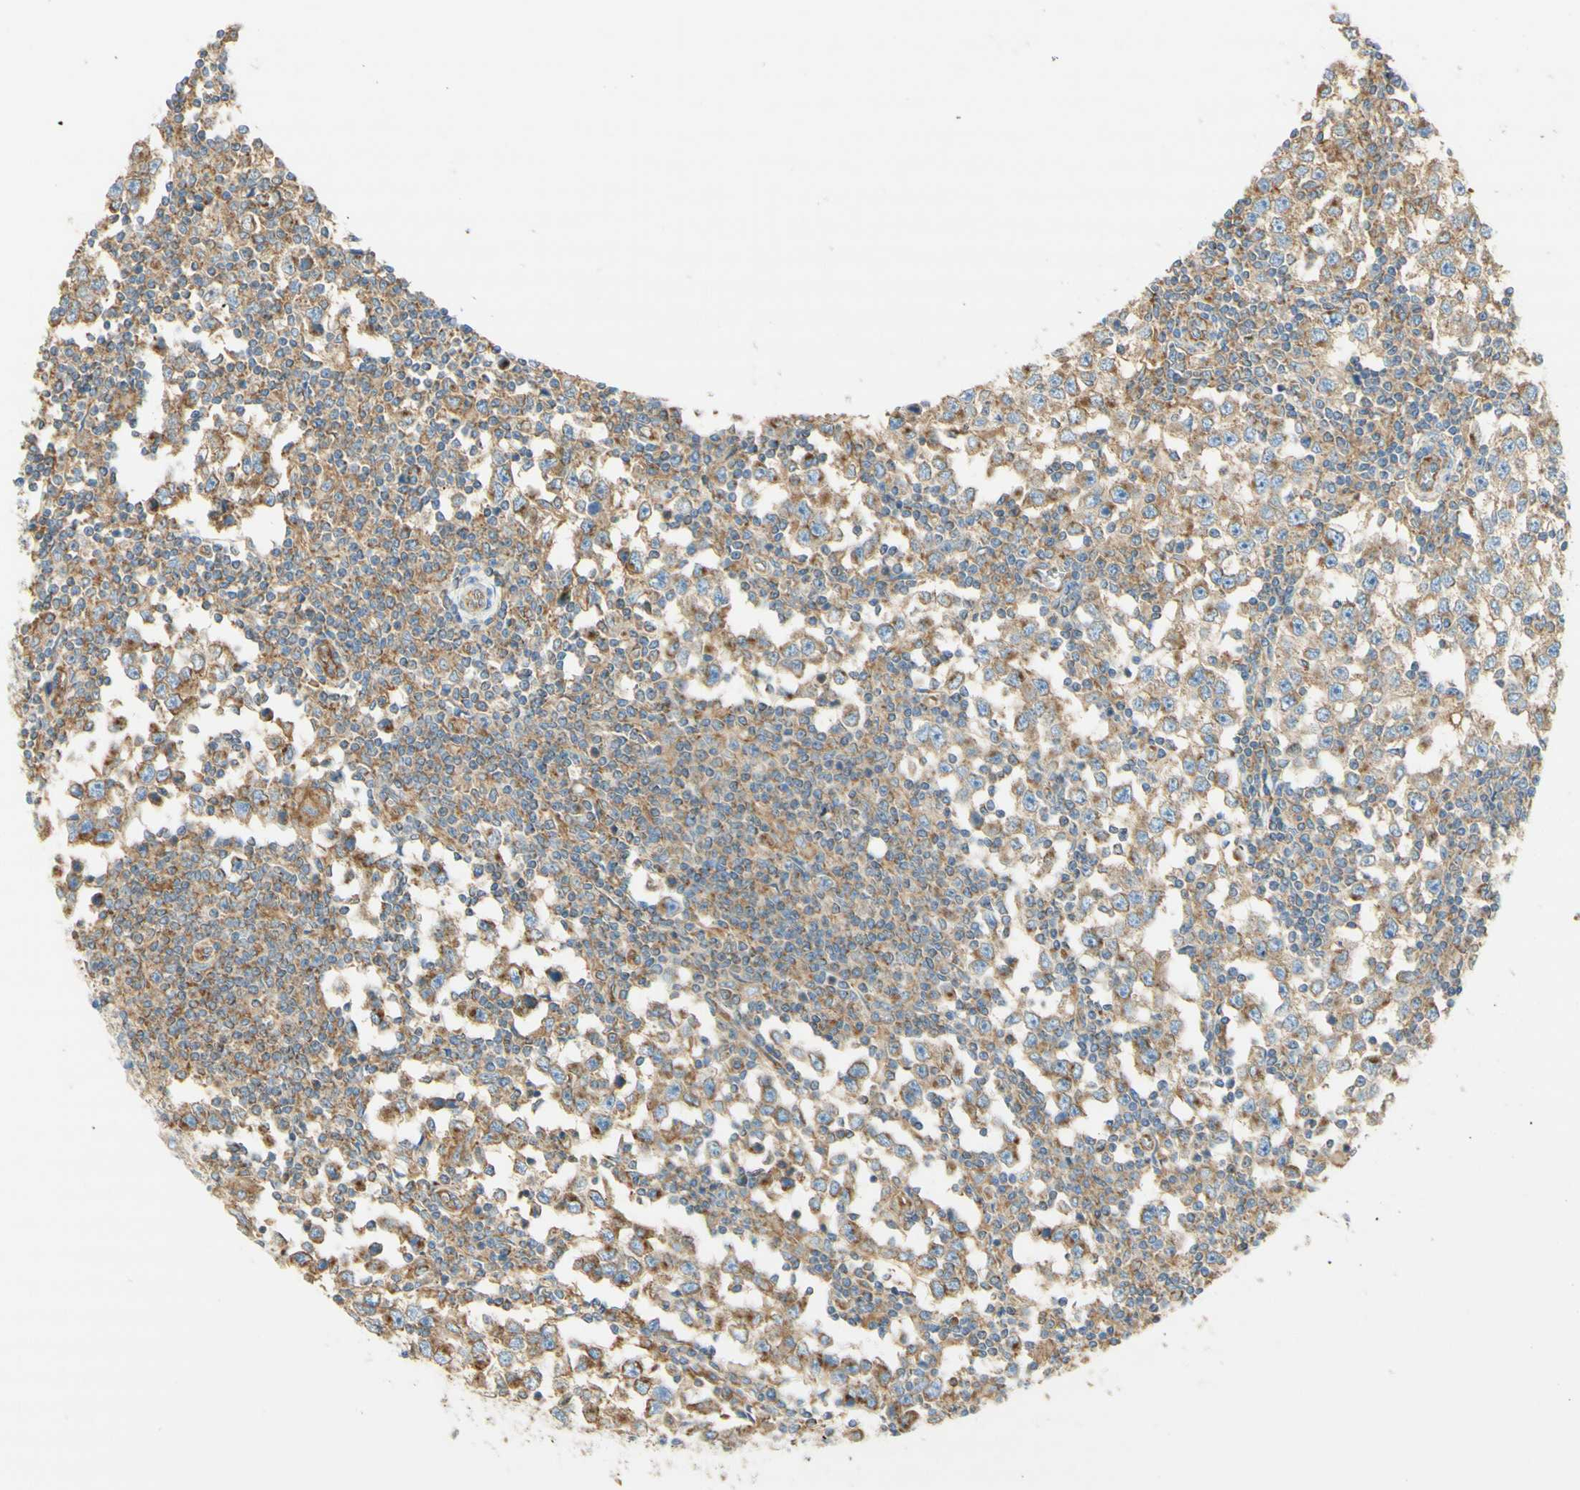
{"staining": {"intensity": "moderate", "quantity": ">75%", "location": "cytoplasmic/membranous"}, "tissue": "testis cancer", "cell_type": "Tumor cells", "image_type": "cancer", "snomed": [{"axis": "morphology", "description": "Seminoma, NOS"}, {"axis": "topography", "description": "Testis"}], "caption": "Testis cancer (seminoma) was stained to show a protein in brown. There is medium levels of moderate cytoplasmic/membranous staining in about >75% of tumor cells.", "gene": "CLTC", "patient": {"sex": "male", "age": 65}}